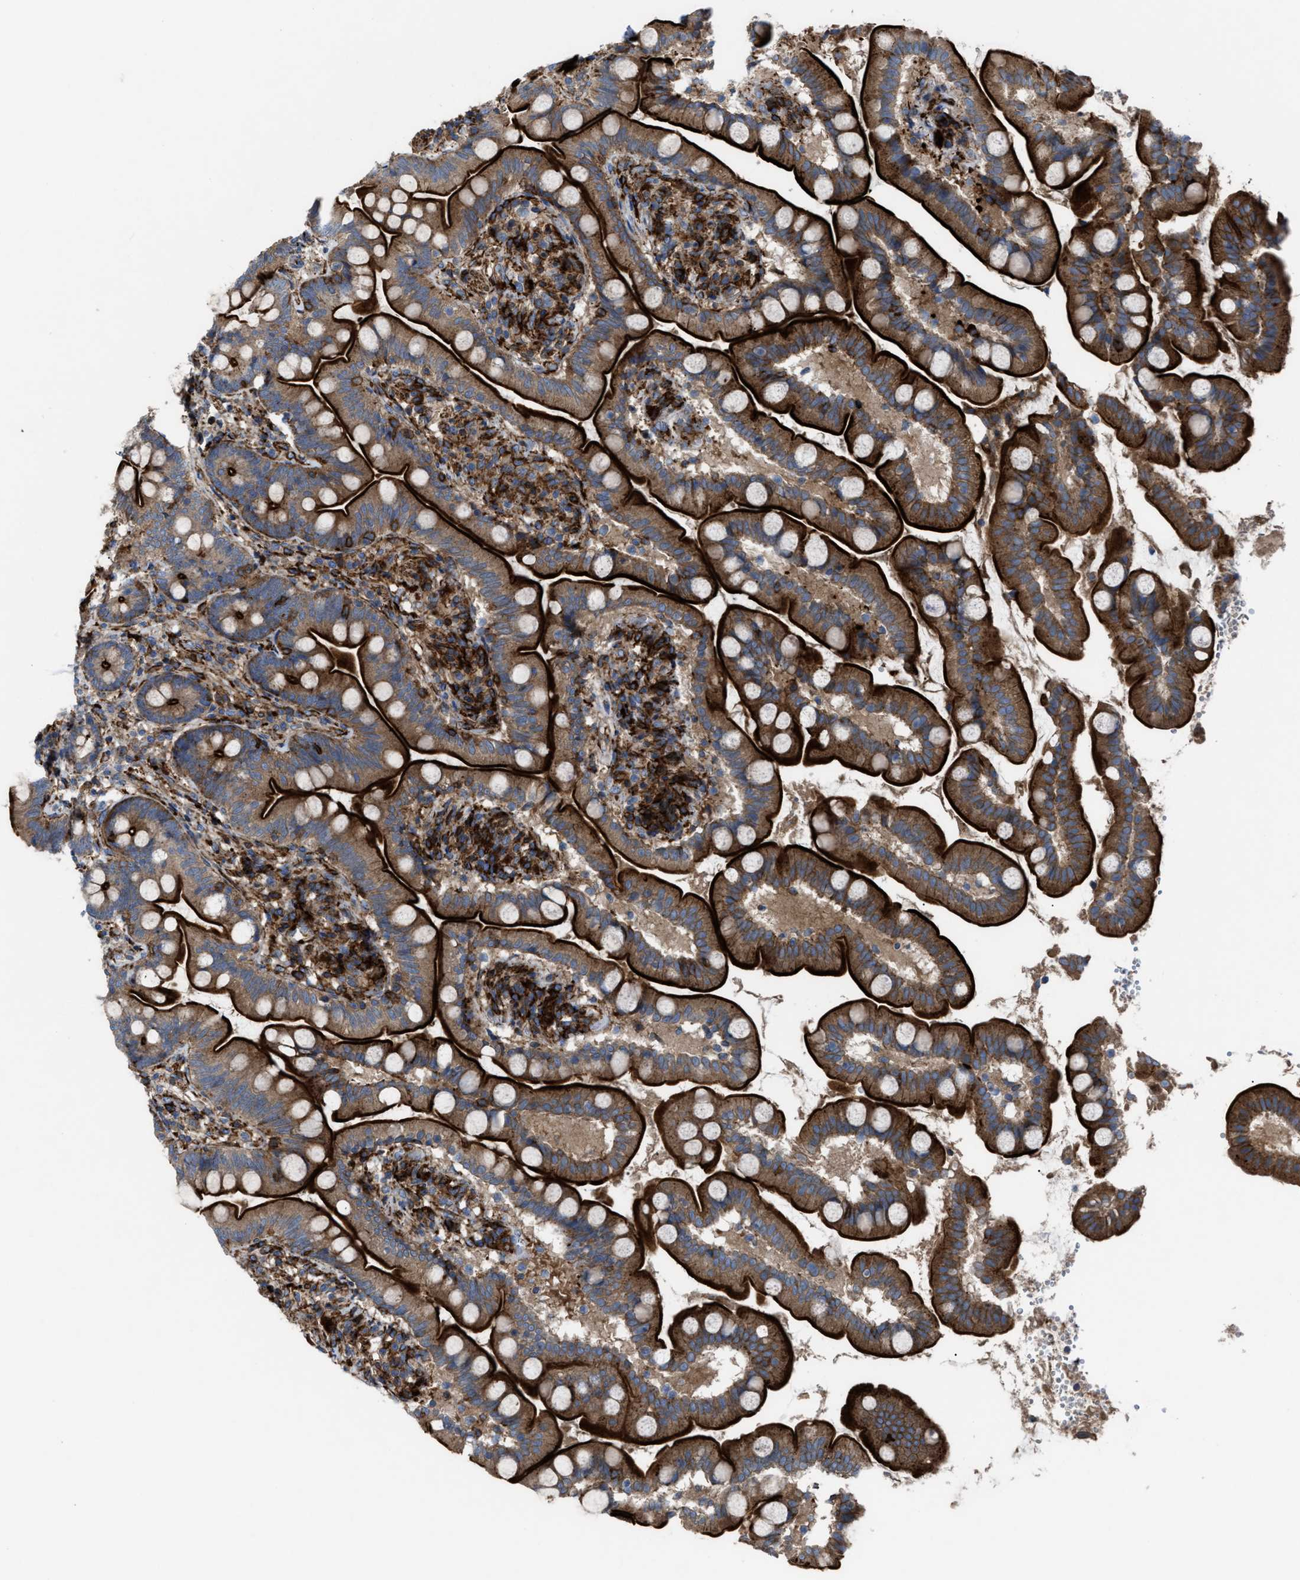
{"staining": {"intensity": "strong", "quantity": ">75%", "location": "cytoplasmic/membranous"}, "tissue": "small intestine", "cell_type": "Glandular cells", "image_type": "normal", "snomed": [{"axis": "morphology", "description": "Normal tissue, NOS"}, {"axis": "topography", "description": "Small intestine"}], "caption": "This histopathology image exhibits IHC staining of normal small intestine, with high strong cytoplasmic/membranous positivity in about >75% of glandular cells.", "gene": "AGPAT2", "patient": {"sex": "female", "age": 56}}